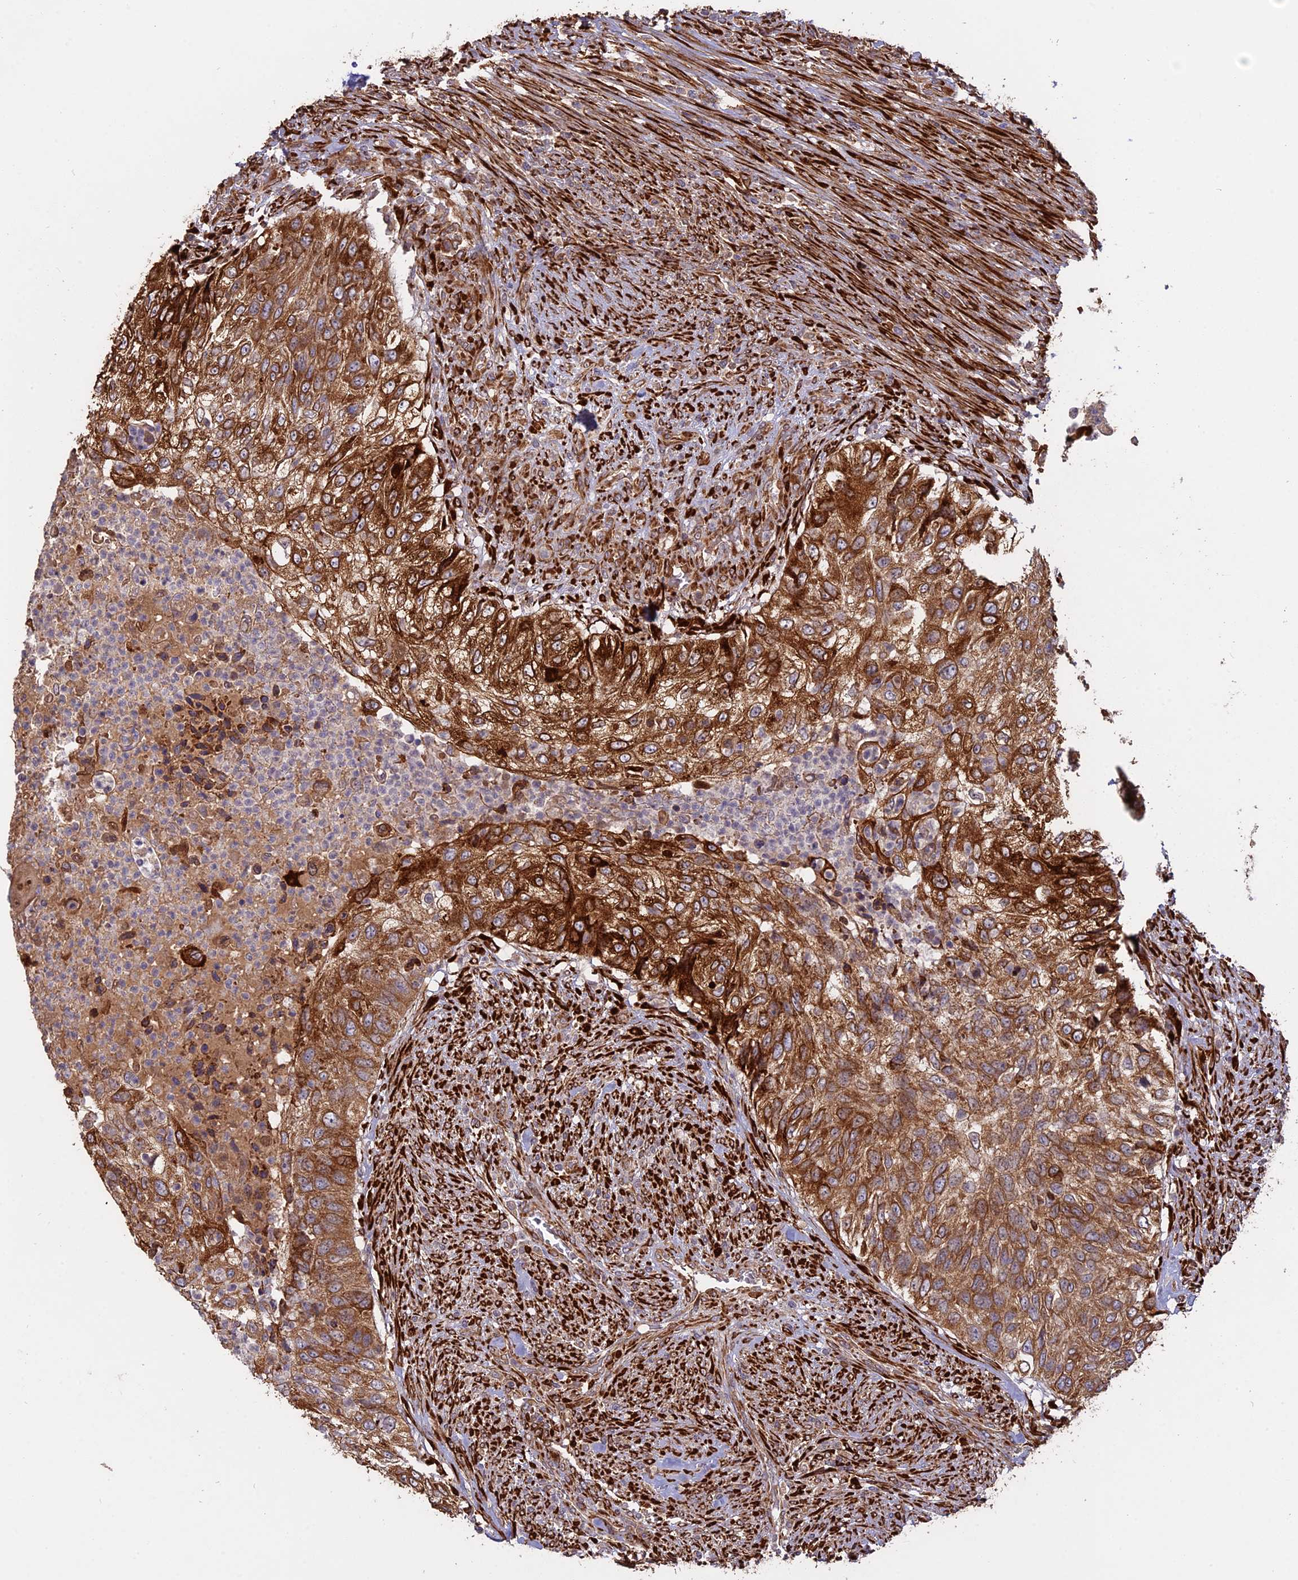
{"staining": {"intensity": "strong", "quantity": ">75%", "location": "cytoplasmic/membranous"}, "tissue": "urothelial cancer", "cell_type": "Tumor cells", "image_type": "cancer", "snomed": [{"axis": "morphology", "description": "Urothelial carcinoma, High grade"}, {"axis": "topography", "description": "Urinary bladder"}], "caption": "Urothelial carcinoma (high-grade) stained with a protein marker demonstrates strong staining in tumor cells.", "gene": "PPIC", "patient": {"sex": "female", "age": 60}}